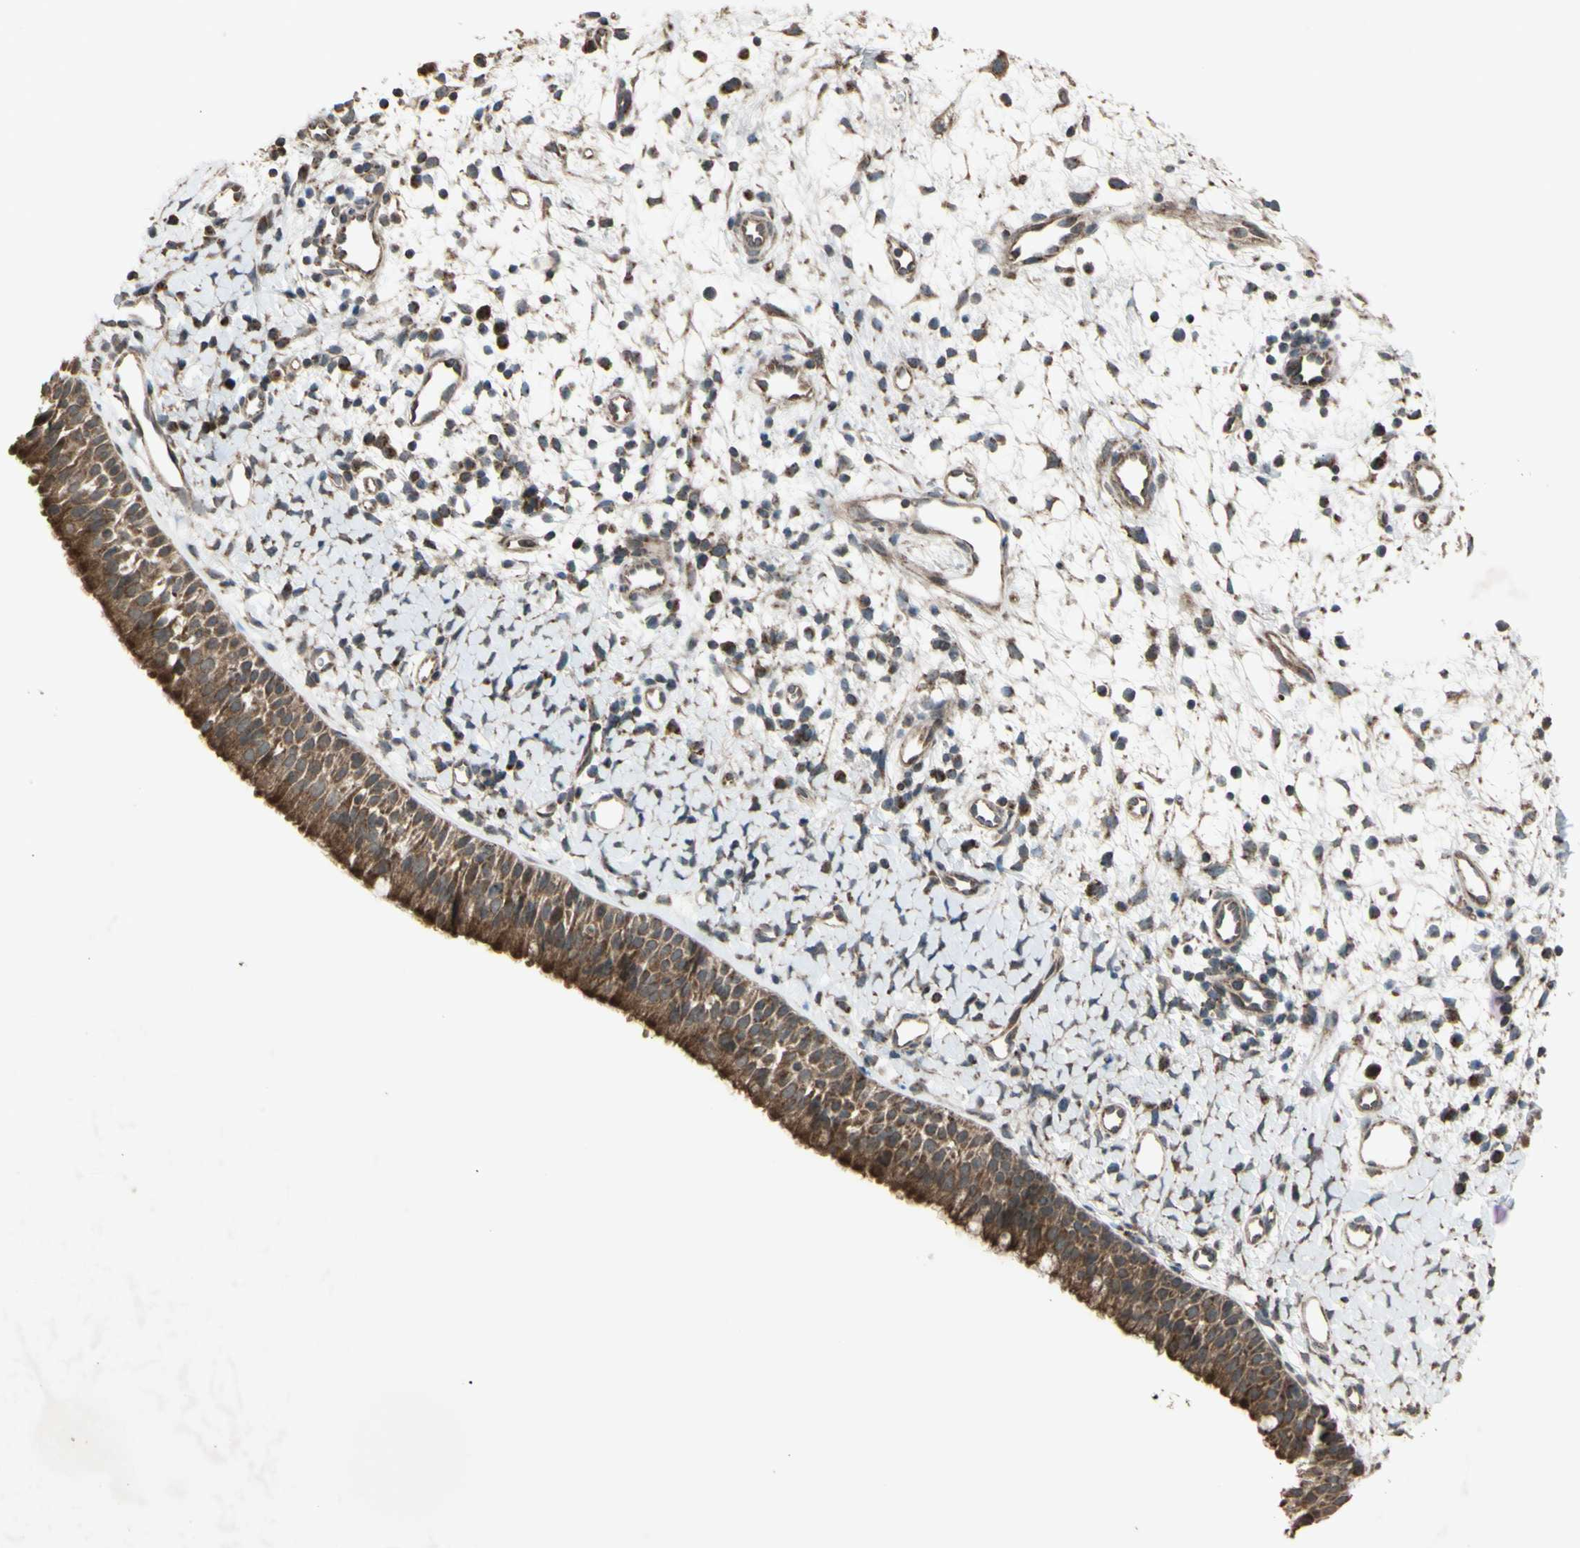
{"staining": {"intensity": "strong", "quantity": ">75%", "location": "cytoplasmic/membranous"}, "tissue": "nasopharynx", "cell_type": "Respiratory epithelial cells", "image_type": "normal", "snomed": [{"axis": "morphology", "description": "Normal tissue, NOS"}, {"axis": "topography", "description": "Nasopharynx"}], "caption": "Immunohistochemistry (IHC) staining of unremarkable nasopharynx, which reveals high levels of strong cytoplasmic/membranous staining in about >75% of respiratory epithelial cells indicating strong cytoplasmic/membranous protein positivity. The staining was performed using DAB (brown) for protein detection and nuclei were counterstained in hematoxylin (blue).", "gene": "ACOT8", "patient": {"sex": "male", "age": 22}}